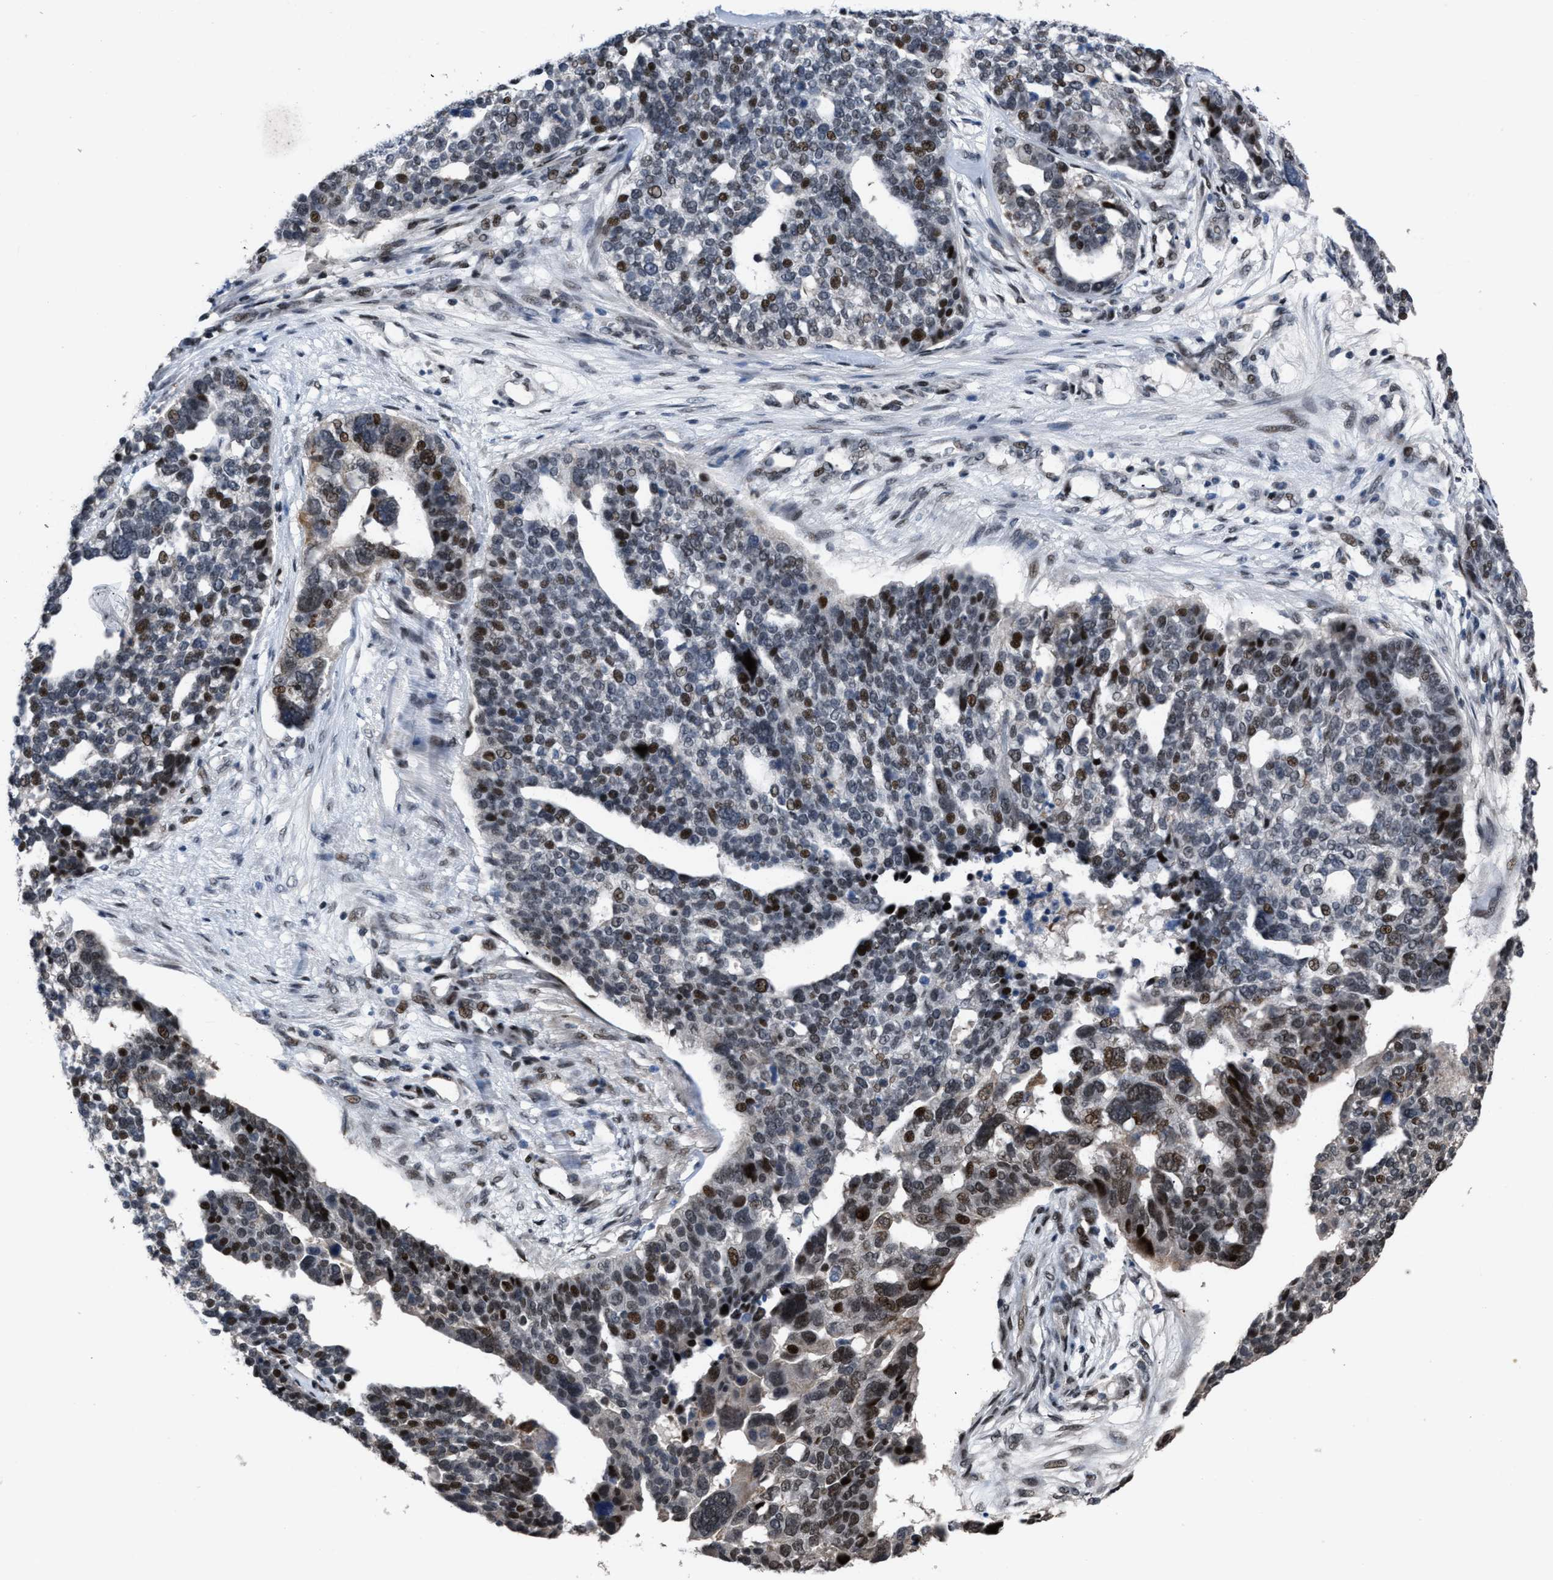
{"staining": {"intensity": "moderate", "quantity": "25%-75%", "location": "nuclear"}, "tissue": "ovarian cancer", "cell_type": "Tumor cells", "image_type": "cancer", "snomed": [{"axis": "morphology", "description": "Cystadenocarcinoma, serous, NOS"}, {"axis": "topography", "description": "Ovary"}], "caption": "Ovarian cancer (serous cystadenocarcinoma) stained with immunohistochemistry displays moderate nuclear expression in about 25%-75% of tumor cells.", "gene": "SETDB1", "patient": {"sex": "female", "age": 59}}